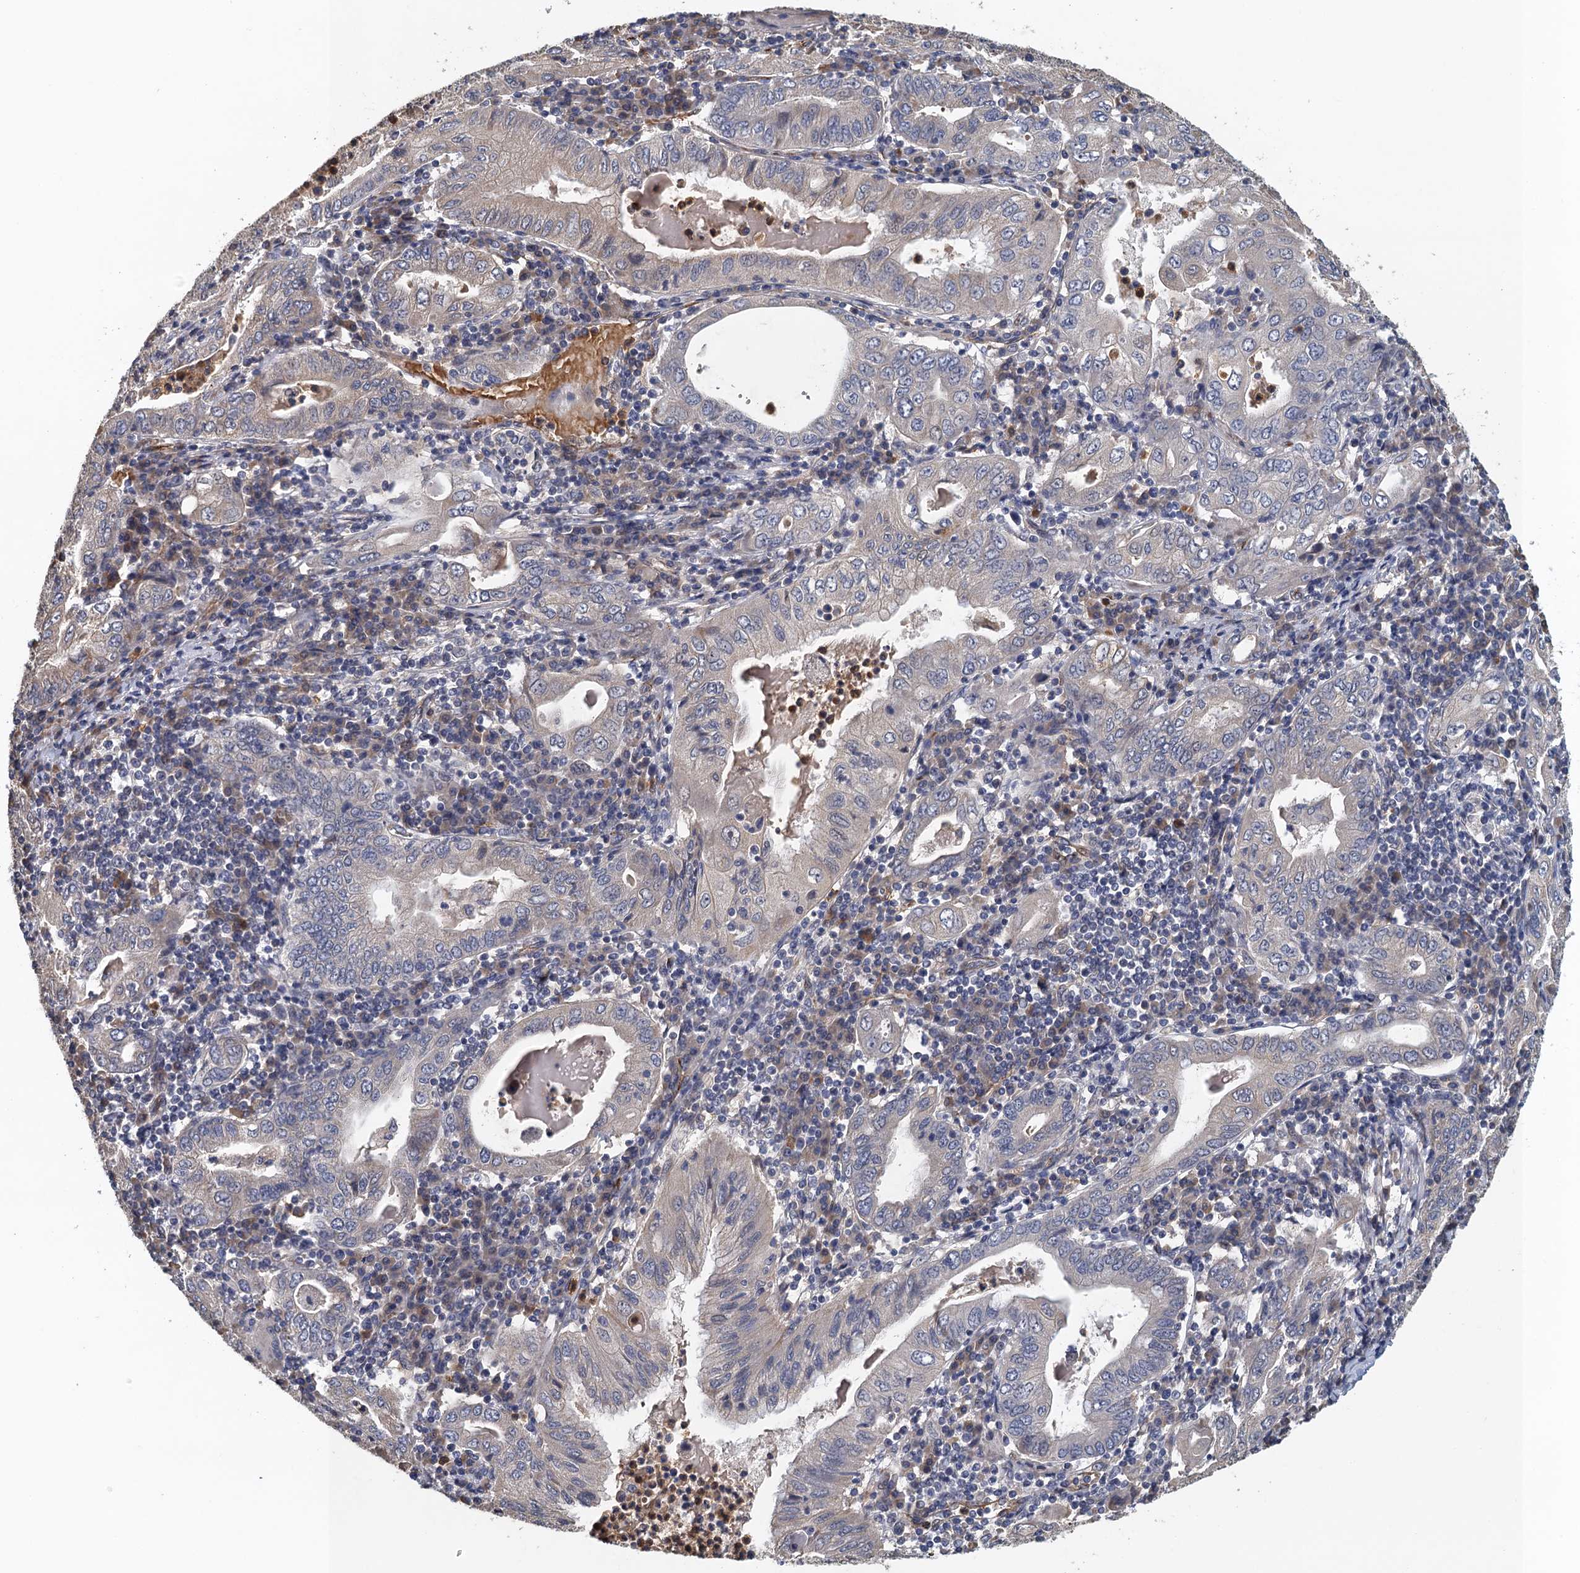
{"staining": {"intensity": "negative", "quantity": "none", "location": "none"}, "tissue": "stomach cancer", "cell_type": "Tumor cells", "image_type": "cancer", "snomed": [{"axis": "morphology", "description": "Normal tissue, NOS"}, {"axis": "morphology", "description": "Adenocarcinoma, NOS"}, {"axis": "topography", "description": "Esophagus"}, {"axis": "topography", "description": "Stomach, upper"}, {"axis": "topography", "description": "Peripheral nerve tissue"}], "caption": "IHC histopathology image of neoplastic tissue: stomach adenocarcinoma stained with DAB reveals no significant protein positivity in tumor cells.", "gene": "ACSBG1", "patient": {"sex": "male", "age": 62}}